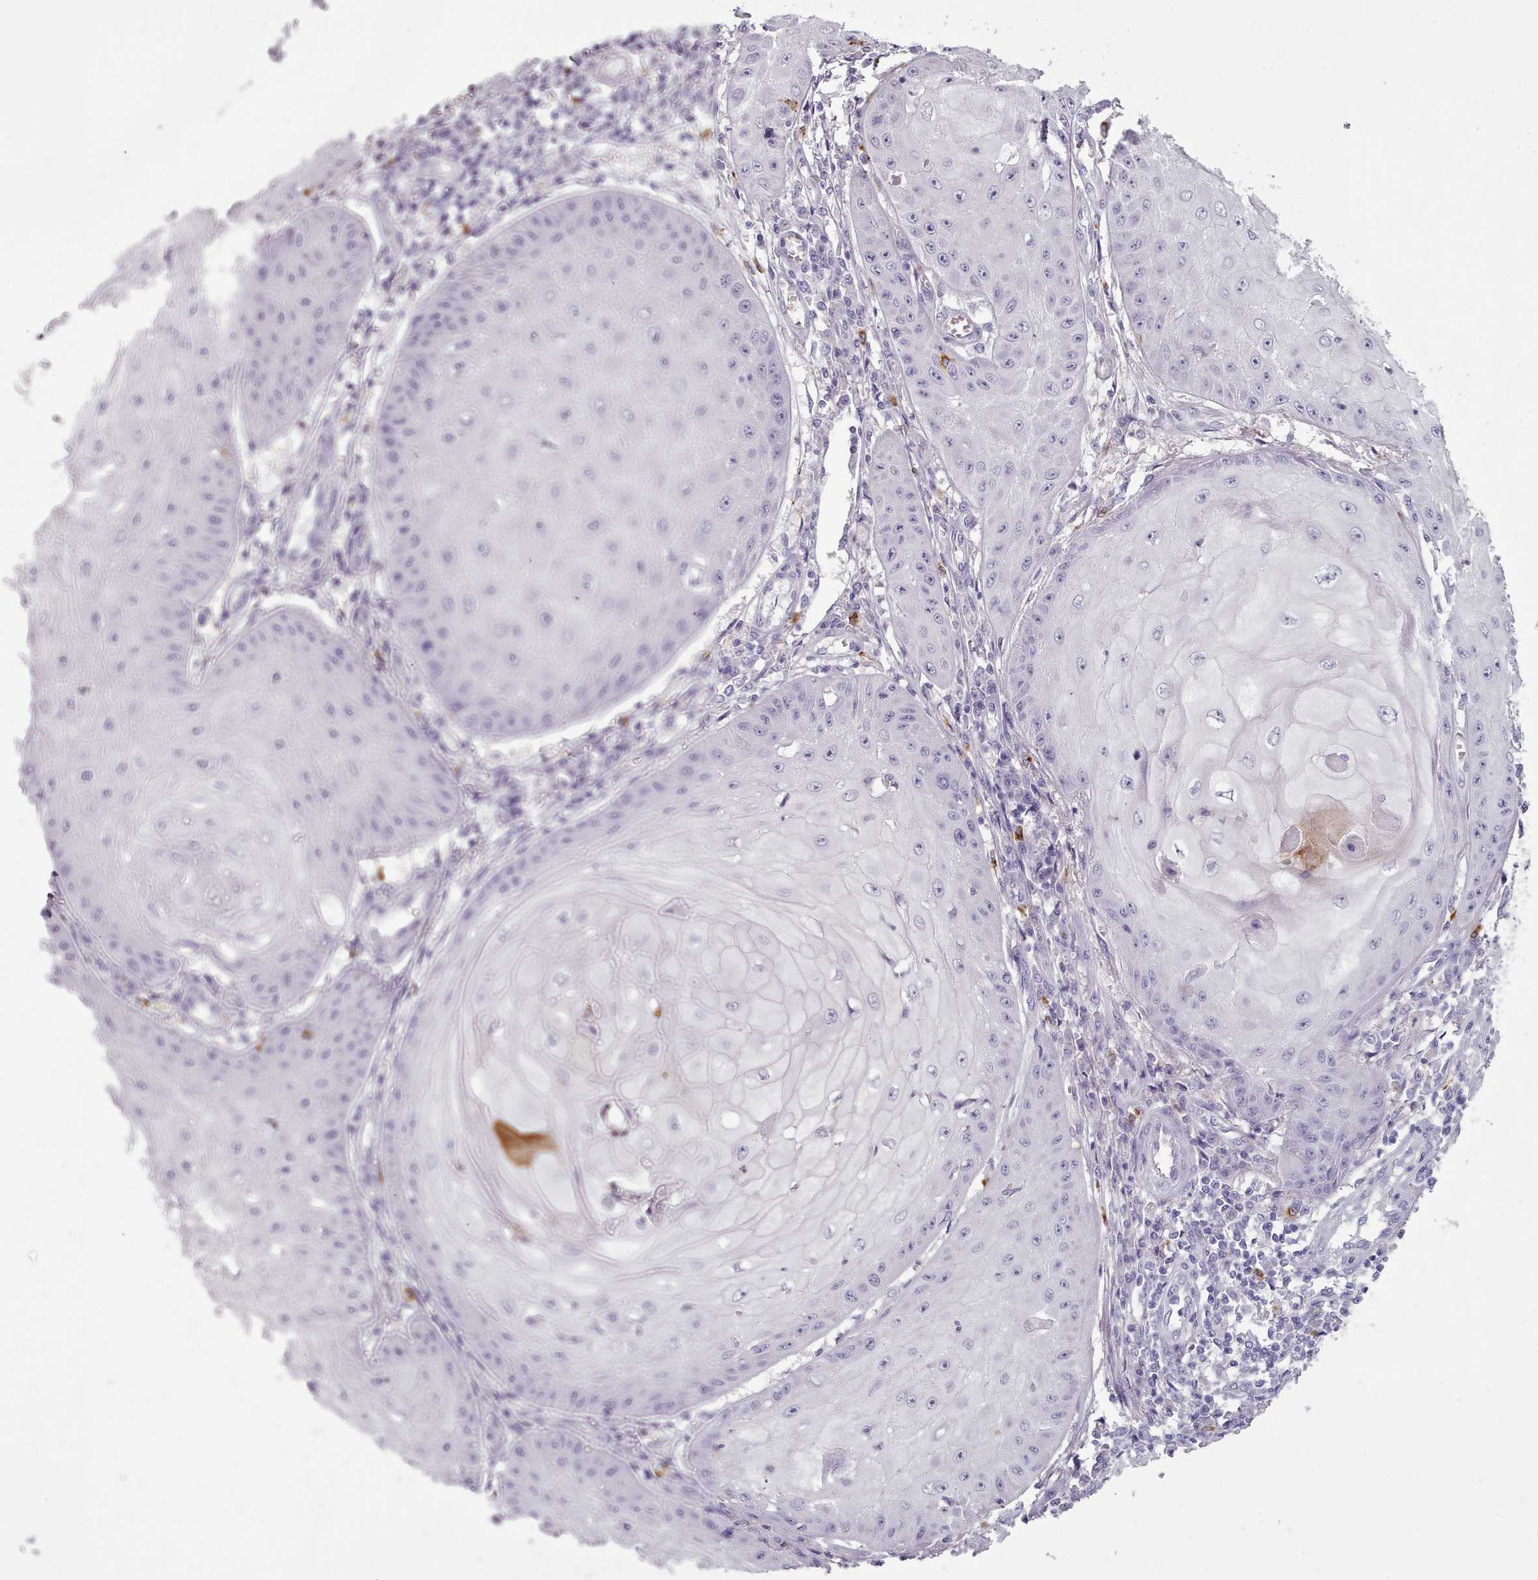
{"staining": {"intensity": "negative", "quantity": "none", "location": "none"}, "tissue": "skin cancer", "cell_type": "Tumor cells", "image_type": "cancer", "snomed": [{"axis": "morphology", "description": "Squamous cell carcinoma, NOS"}, {"axis": "topography", "description": "Skin"}], "caption": "Immunohistochemistry (IHC) micrograph of neoplastic tissue: human skin squamous cell carcinoma stained with DAB (3,3'-diaminobenzidine) displays no significant protein staining in tumor cells.", "gene": "NDST2", "patient": {"sex": "male", "age": 70}}